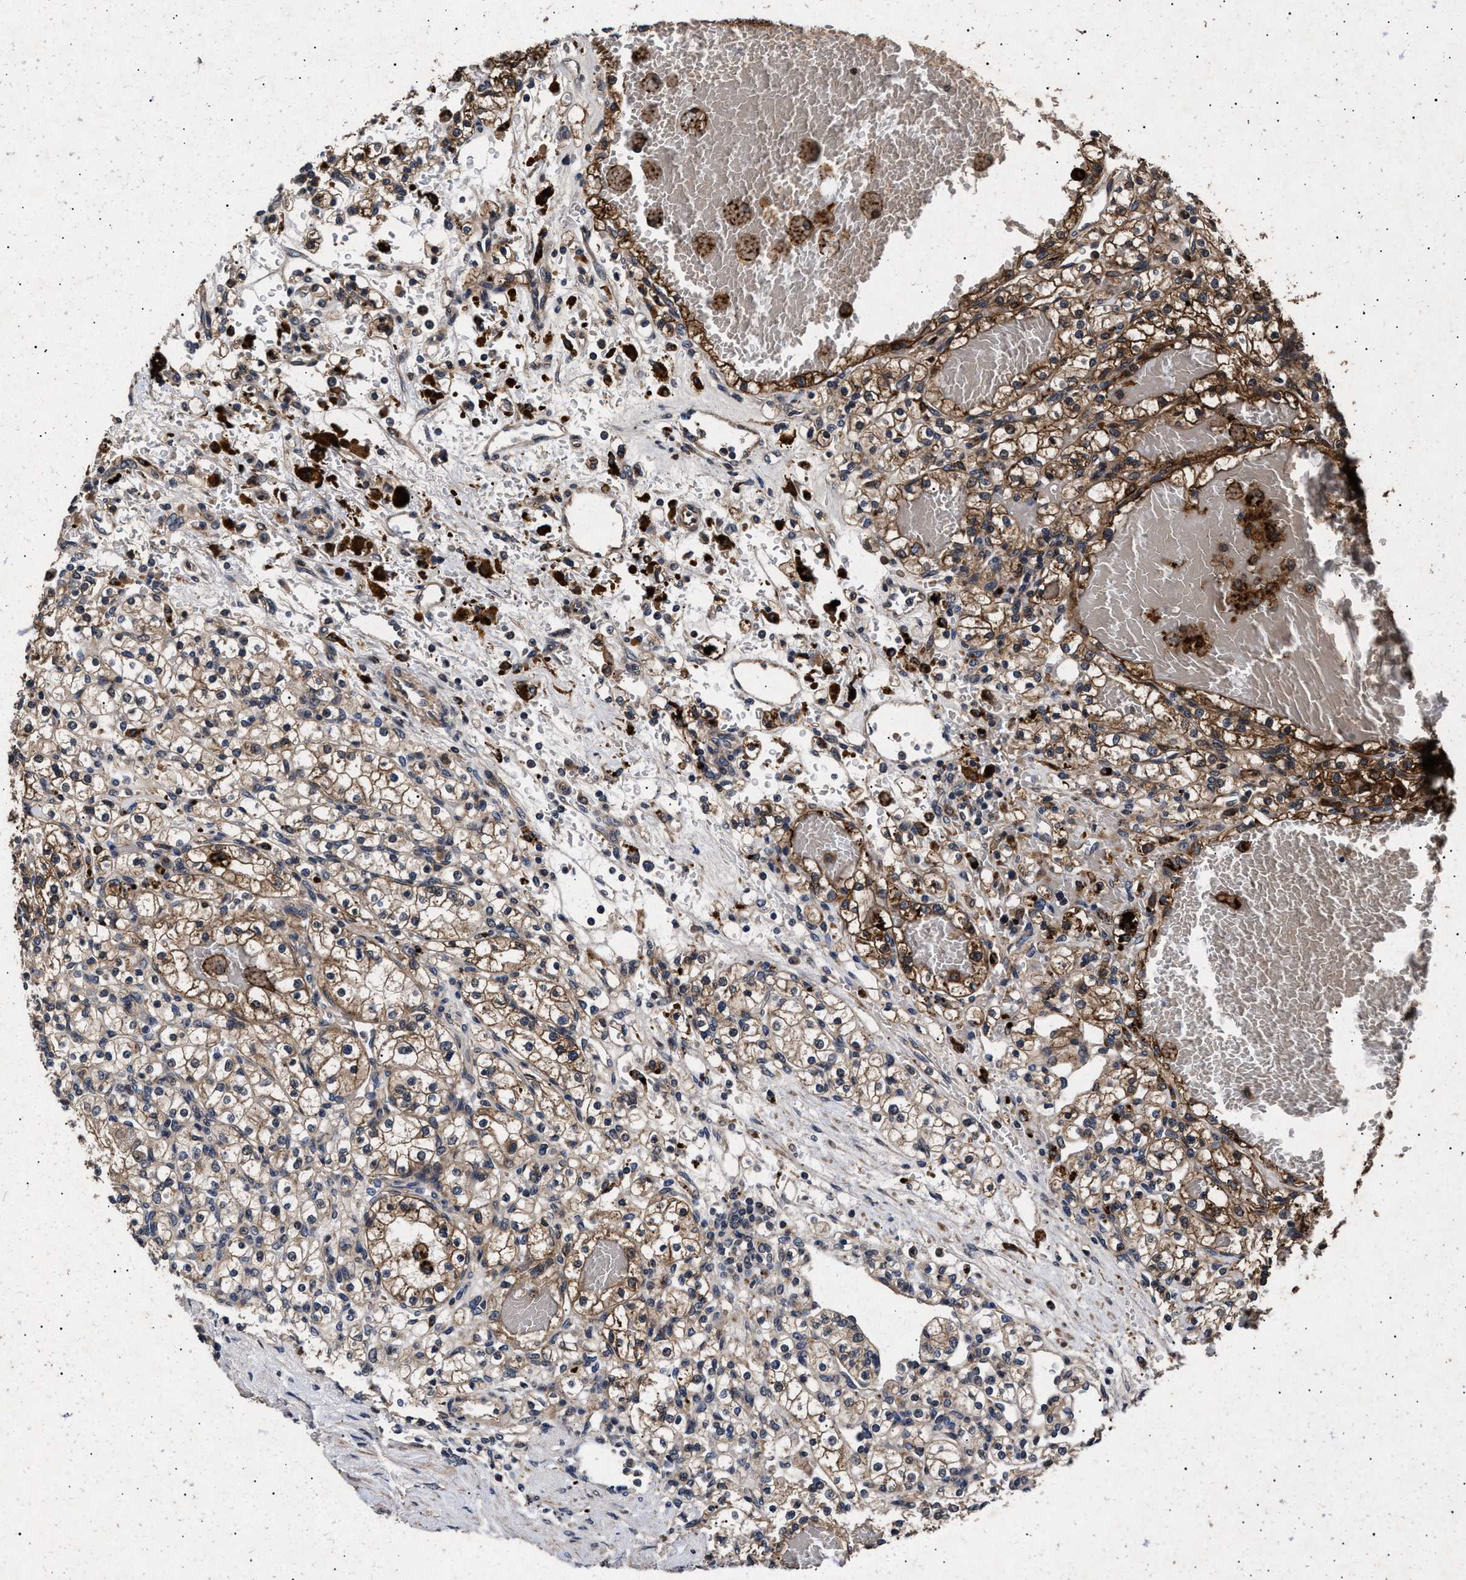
{"staining": {"intensity": "moderate", "quantity": ">75%", "location": "cytoplasmic/membranous"}, "tissue": "renal cancer", "cell_type": "Tumor cells", "image_type": "cancer", "snomed": [{"axis": "morphology", "description": "Normal tissue, NOS"}, {"axis": "morphology", "description": "Adenocarcinoma, NOS"}, {"axis": "topography", "description": "Kidney"}], "caption": "Immunohistochemistry (IHC) of human renal cancer reveals medium levels of moderate cytoplasmic/membranous staining in approximately >75% of tumor cells.", "gene": "ITGB5", "patient": {"sex": "female", "age": 55}}